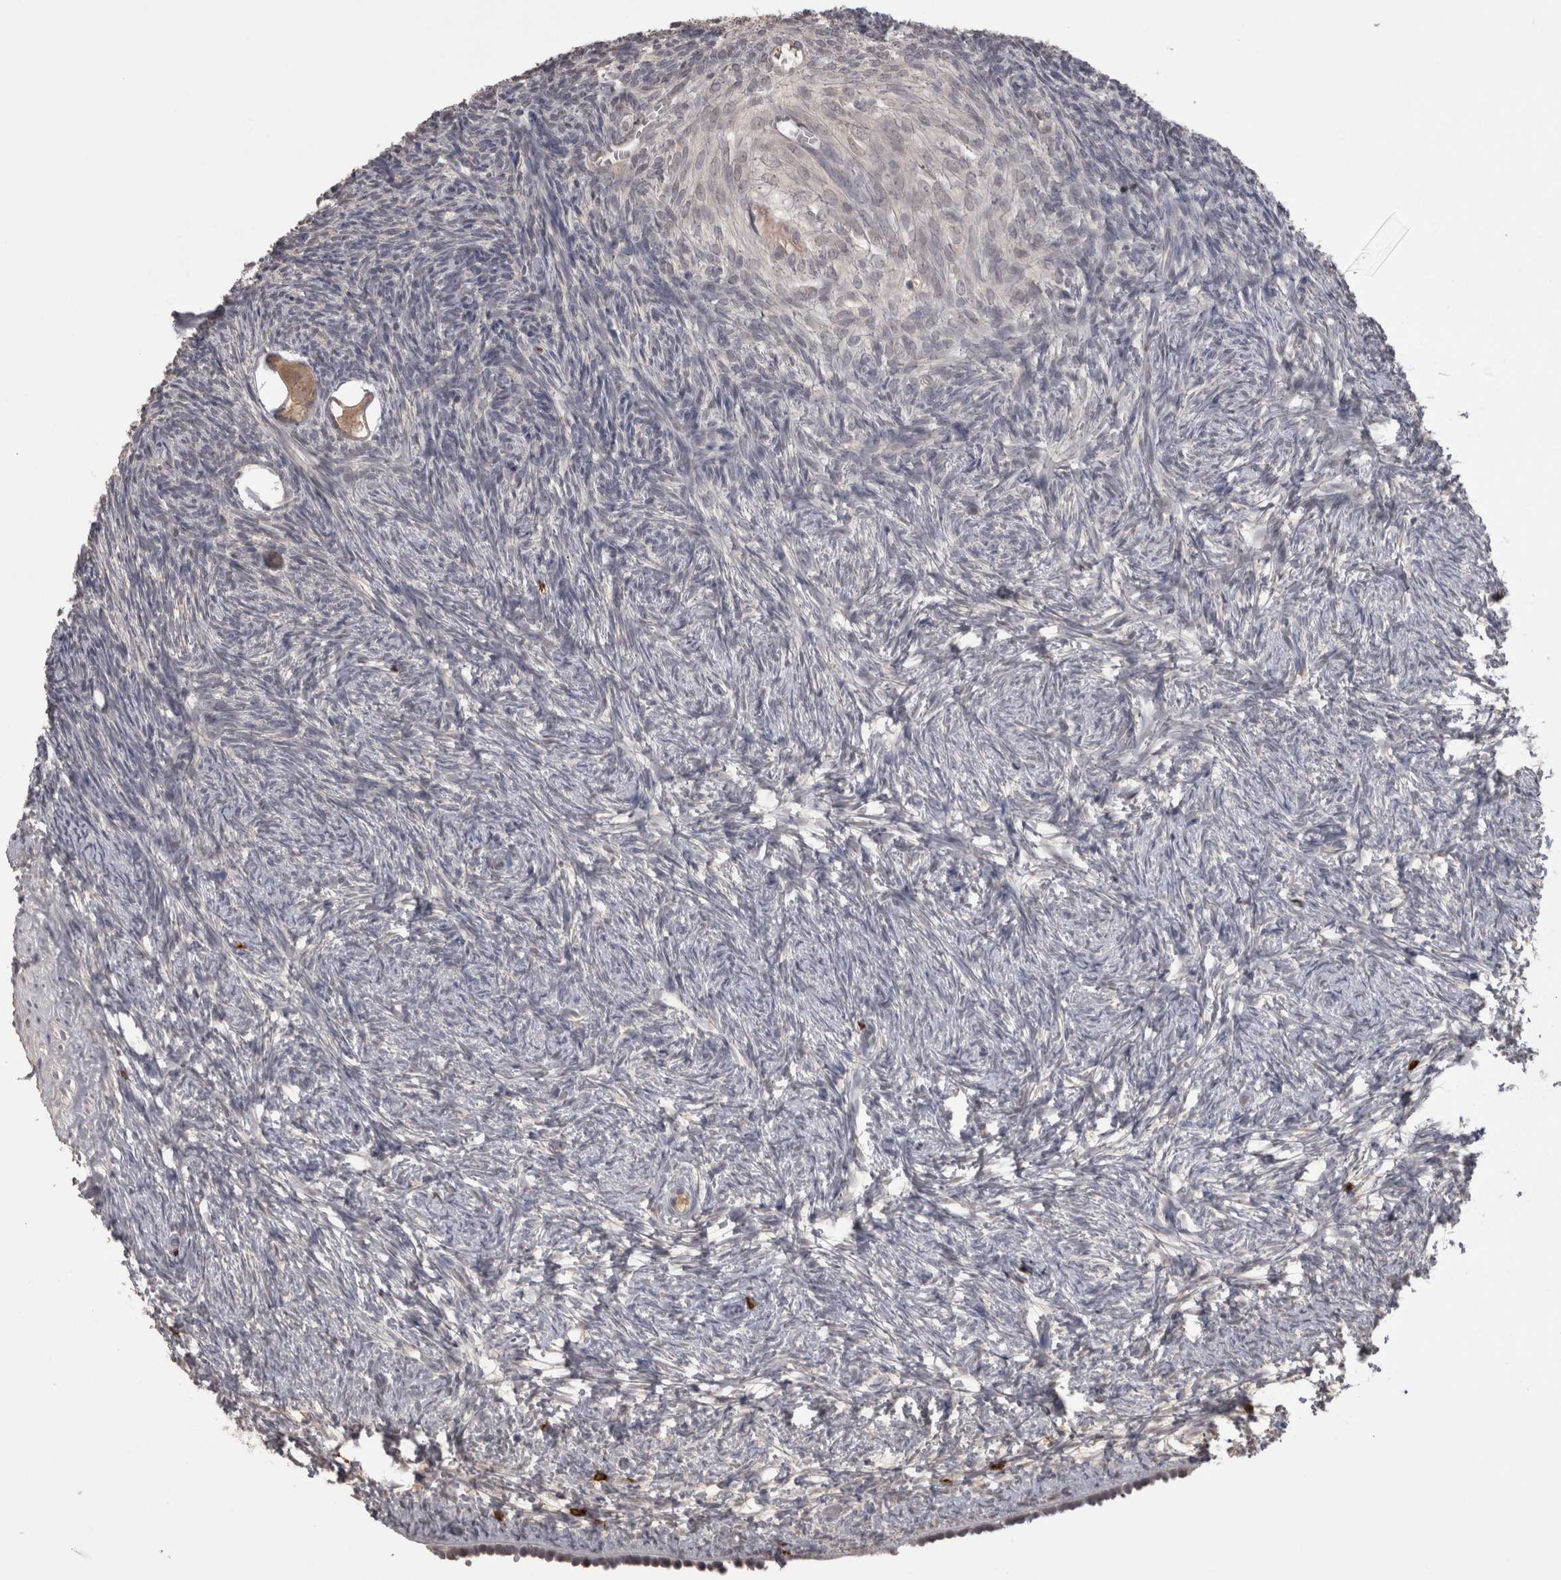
{"staining": {"intensity": "moderate", "quantity": ">75%", "location": "cytoplasmic/membranous"}, "tissue": "ovary", "cell_type": "Follicle cells", "image_type": "normal", "snomed": [{"axis": "morphology", "description": "Normal tissue, NOS"}, {"axis": "topography", "description": "Ovary"}], "caption": "Unremarkable ovary shows moderate cytoplasmic/membranous positivity in approximately >75% of follicle cells, visualized by immunohistochemistry. (DAB (3,3'-diaminobenzidine) IHC with brightfield microscopy, high magnification).", "gene": "SKAP1", "patient": {"sex": "female", "age": 34}}